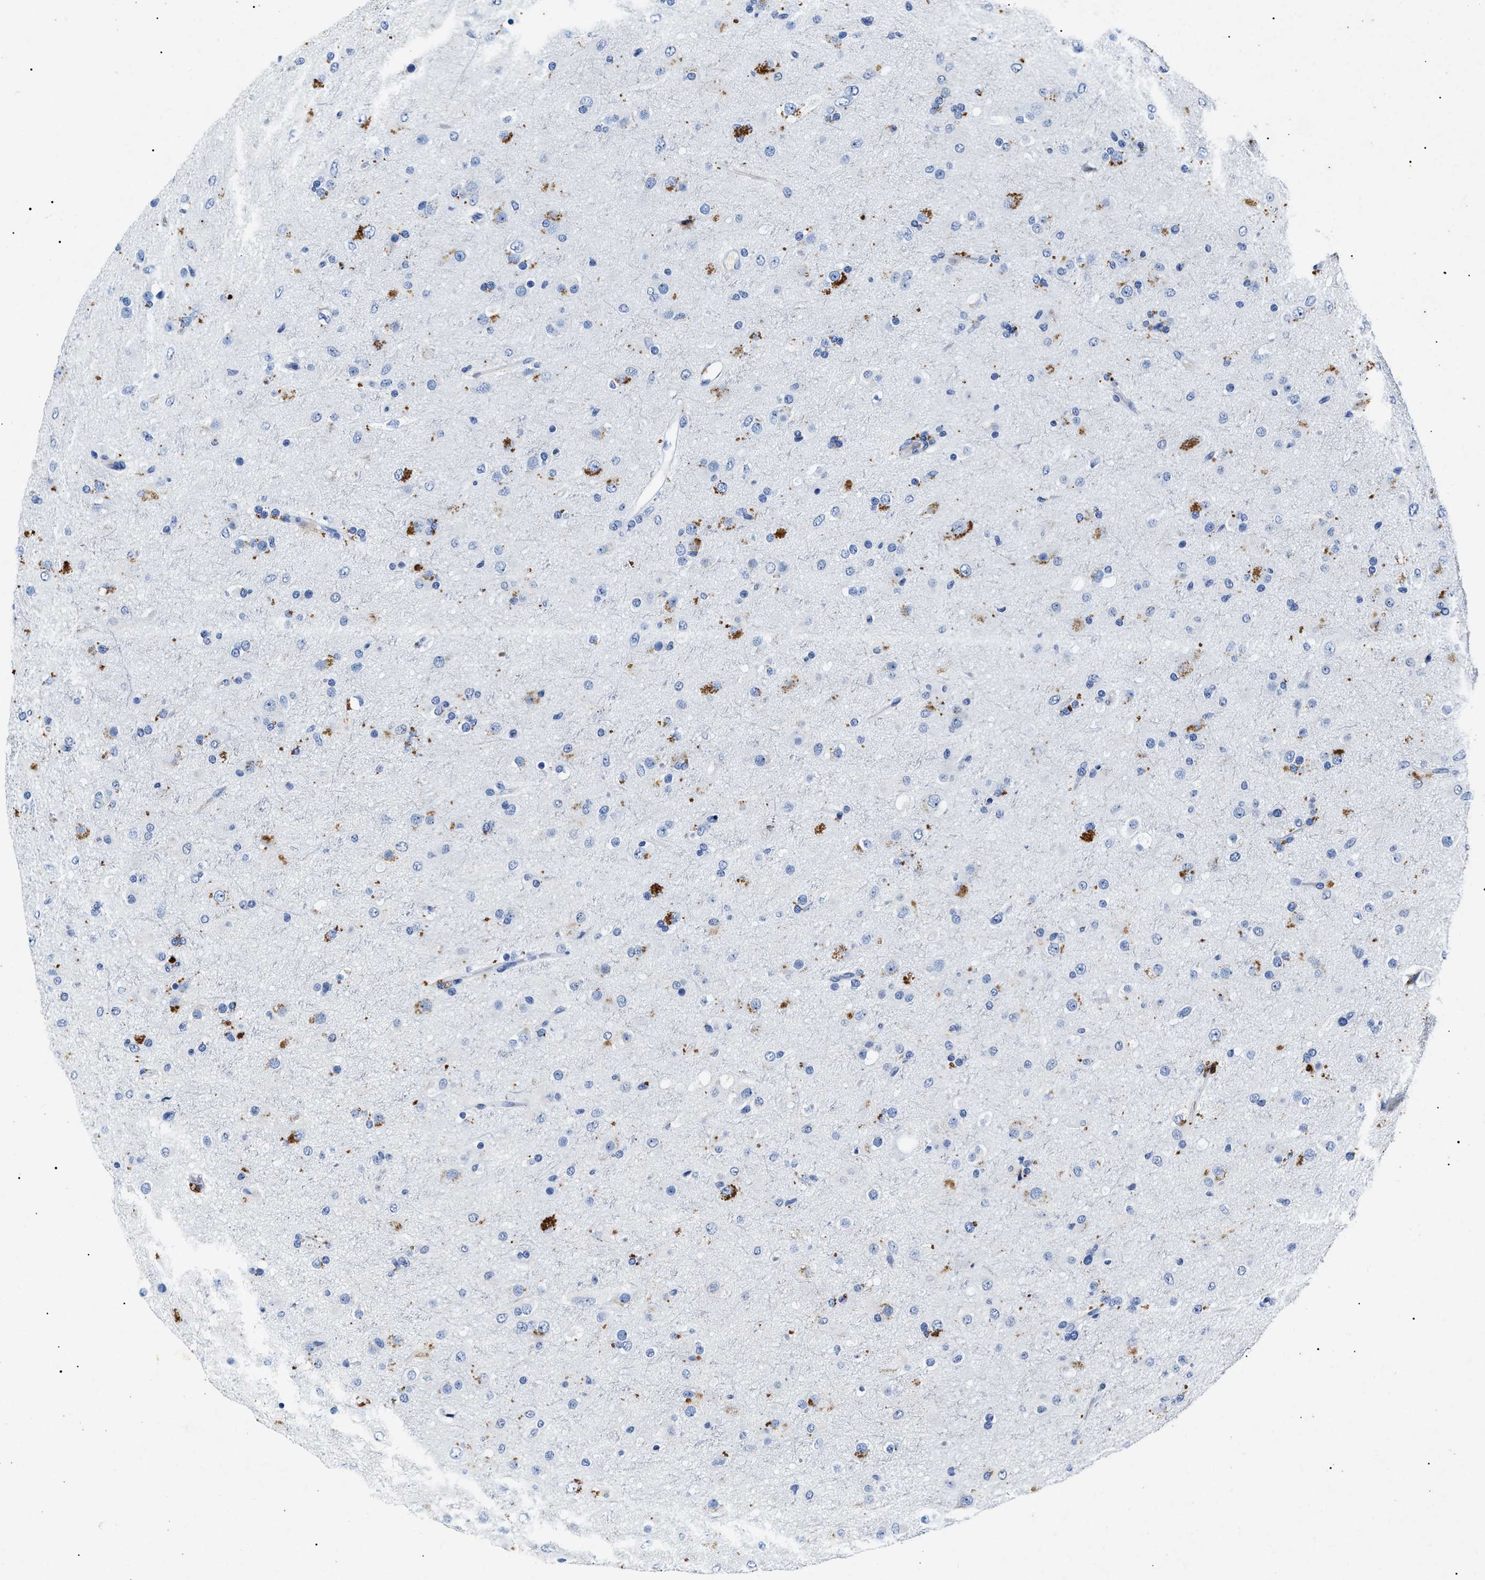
{"staining": {"intensity": "strong", "quantity": "<25%", "location": "cytoplasmic/membranous"}, "tissue": "glioma", "cell_type": "Tumor cells", "image_type": "cancer", "snomed": [{"axis": "morphology", "description": "Glioma, malignant, Low grade"}, {"axis": "topography", "description": "Brain"}], "caption": "Tumor cells exhibit strong cytoplasmic/membranous positivity in approximately <25% of cells in glioma.", "gene": "LRRC8E", "patient": {"sex": "male", "age": 65}}